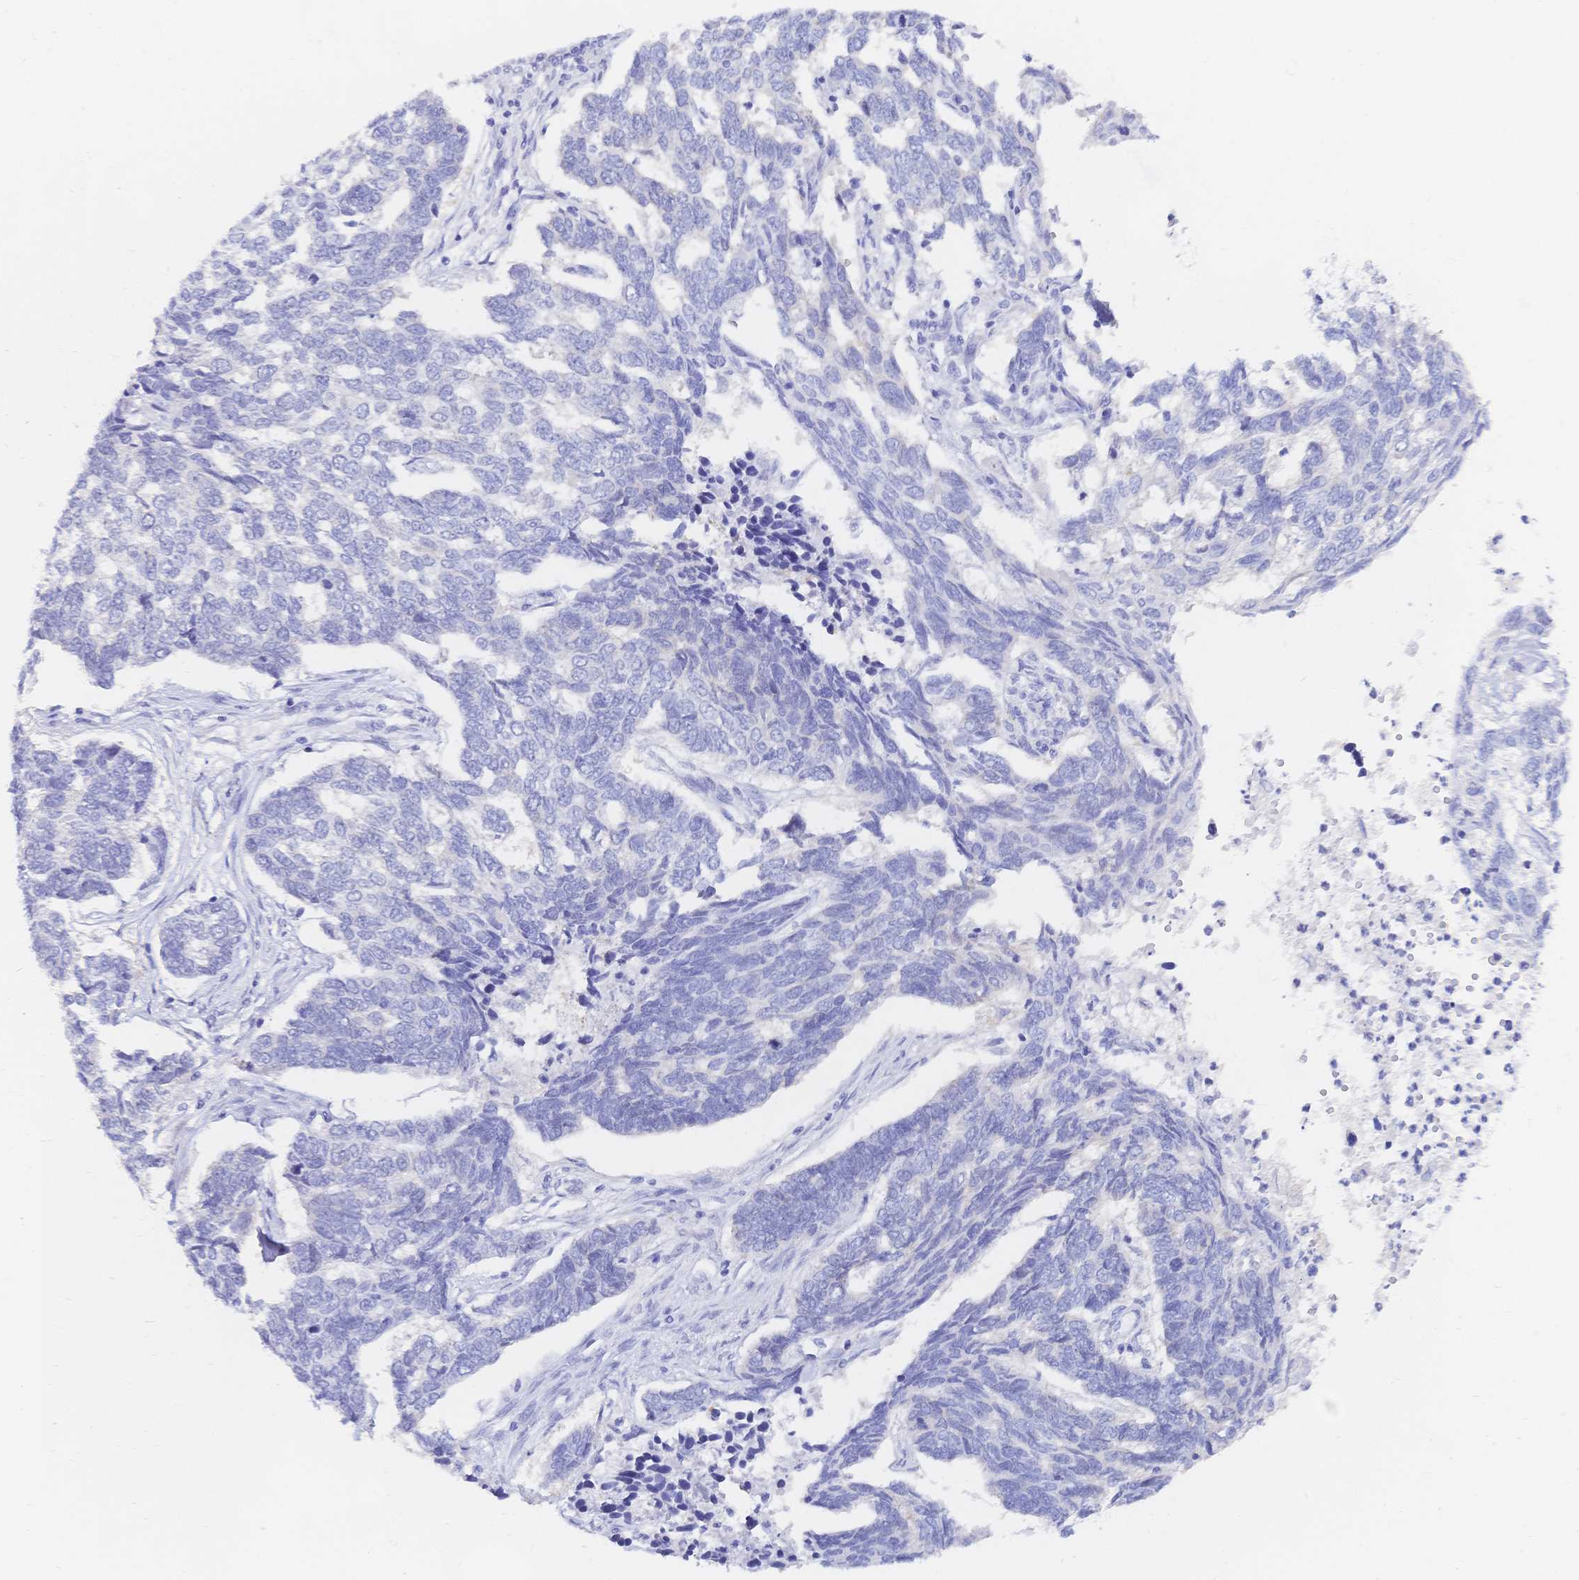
{"staining": {"intensity": "negative", "quantity": "none", "location": "none"}, "tissue": "skin cancer", "cell_type": "Tumor cells", "image_type": "cancer", "snomed": [{"axis": "morphology", "description": "Basal cell carcinoma"}, {"axis": "topography", "description": "Skin"}], "caption": "Immunohistochemical staining of skin cancer shows no significant staining in tumor cells.", "gene": "RRM1", "patient": {"sex": "female", "age": 65}}